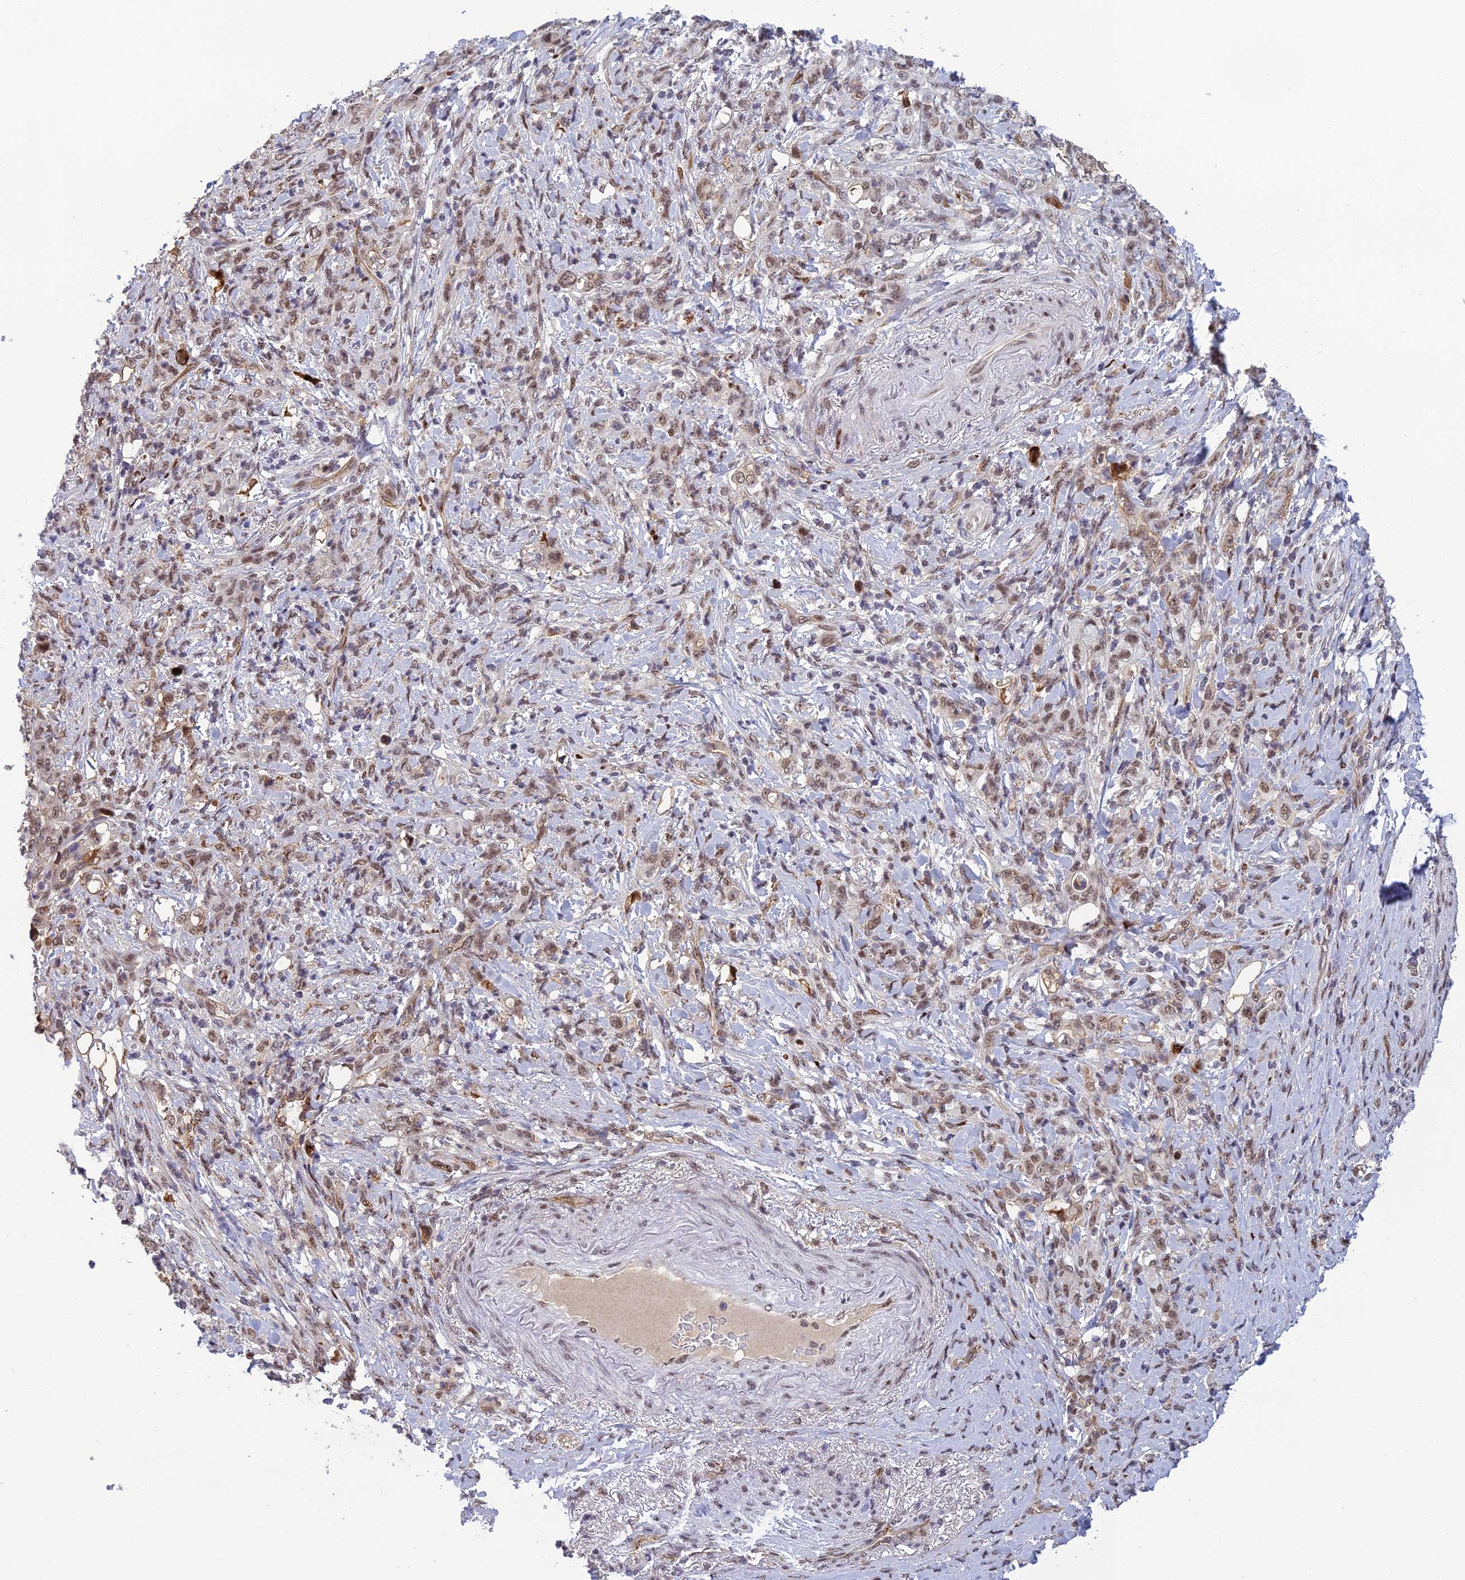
{"staining": {"intensity": "weak", "quantity": ">75%", "location": "nuclear"}, "tissue": "stomach cancer", "cell_type": "Tumor cells", "image_type": "cancer", "snomed": [{"axis": "morphology", "description": "Normal tissue, NOS"}, {"axis": "morphology", "description": "Adenocarcinoma, NOS"}, {"axis": "topography", "description": "Stomach"}], "caption": "Weak nuclear protein expression is appreciated in approximately >75% of tumor cells in adenocarcinoma (stomach). The staining is performed using DAB brown chromogen to label protein expression. The nuclei are counter-stained blue using hematoxylin.", "gene": "RANBP3", "patient": {"sex": "female", "age": 79}}